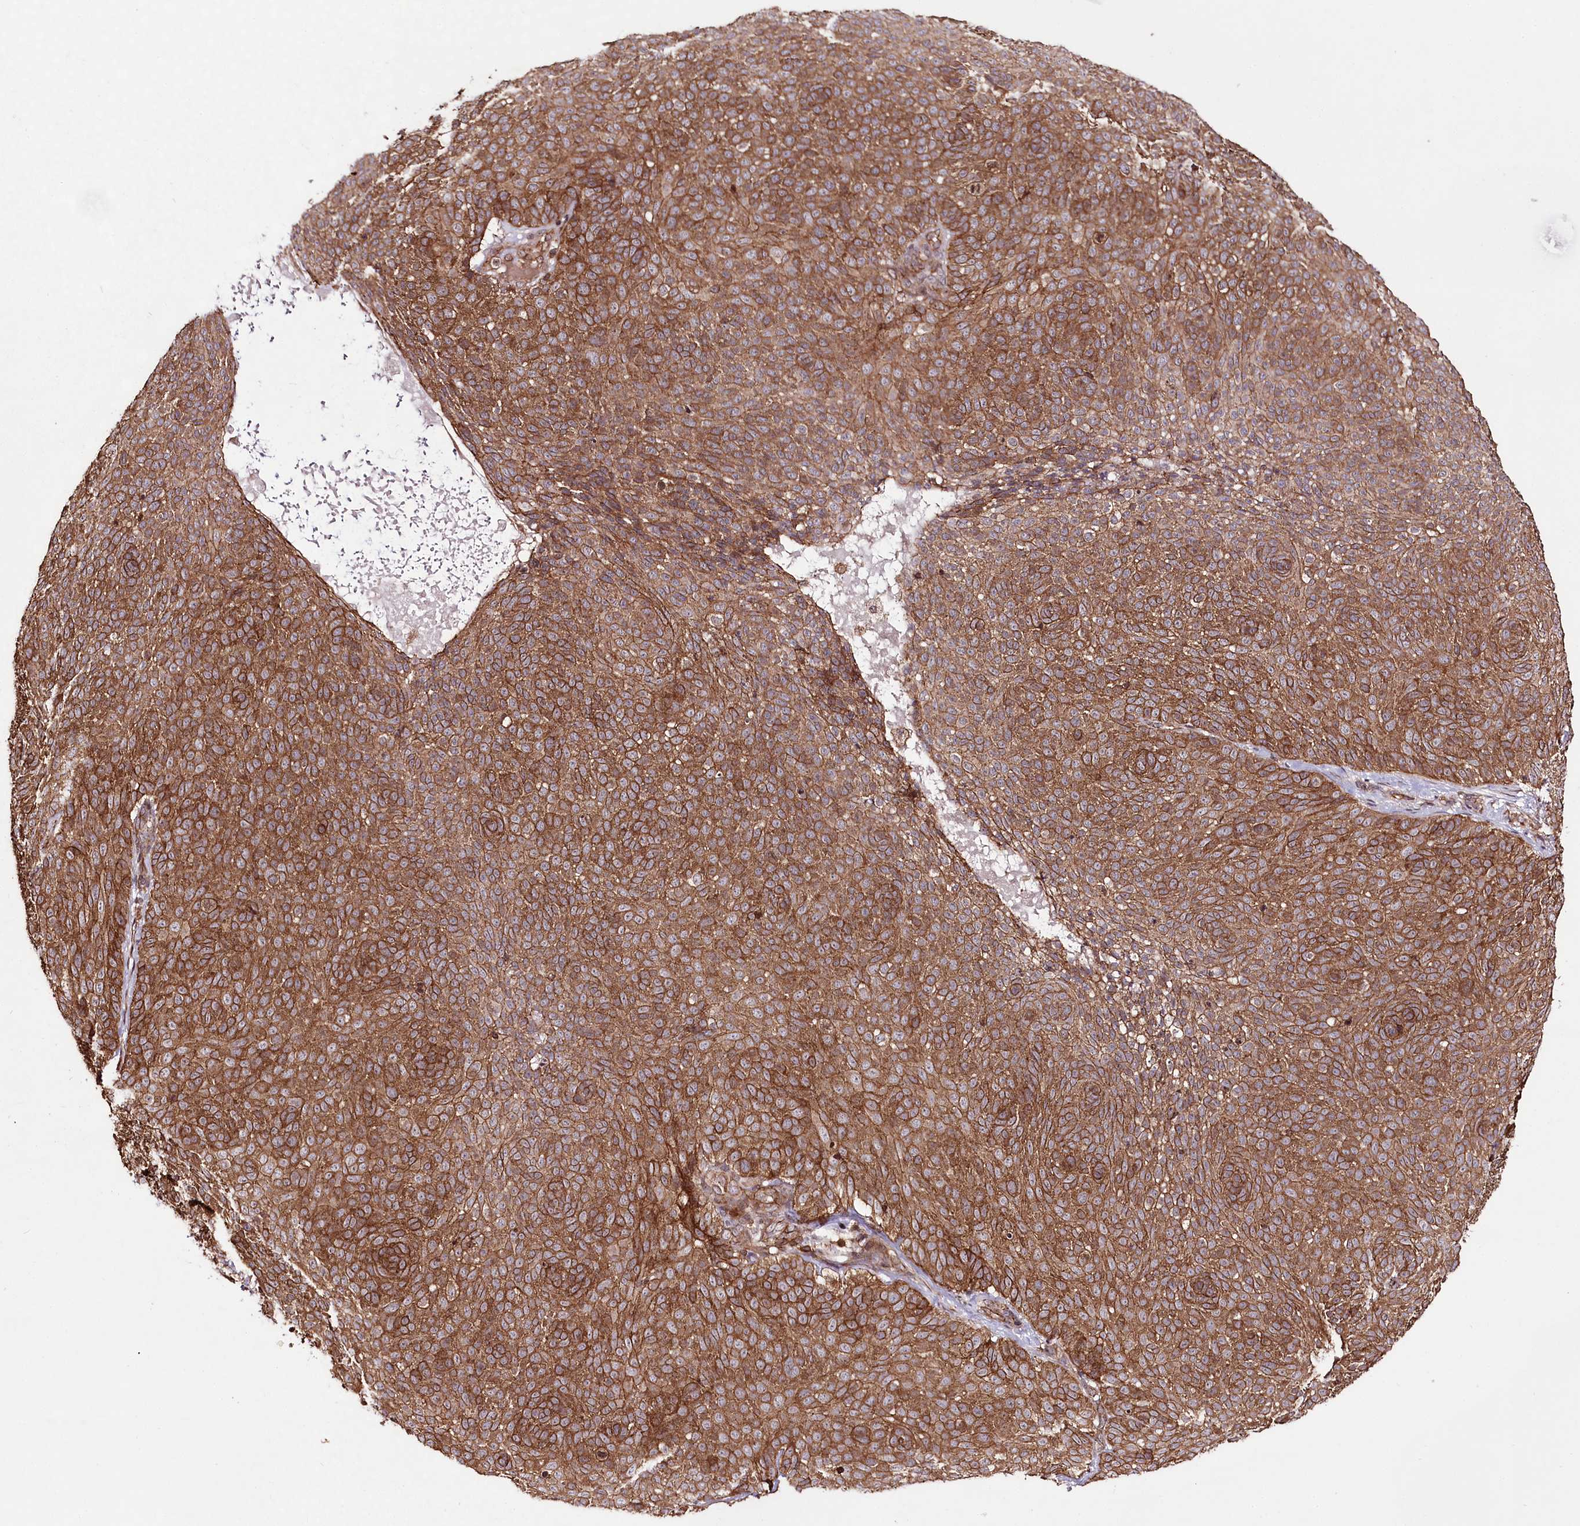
{"staining": {"intensity": "strong", "quantity": ">75%", "location": "cytoplasmic/membranous"}, "tissue": "skin cancer", "cell_type": "Tumor cells", "image_type": "cancer", "snomed": [{"axis": "morphology", "description": "Basal cell carcinoma"}, {"axis": "topography", "description": "Skin"}], "caption": "Immunohistochemistry (IHC) image of neoplastic tissue: basal cell carcinoma (skin) stained using immunohistochemistry demonstrates high levels of strong protein expression localized specifically in the cytoplasmic/membranous of tumor cells, appearing as a cytoplasmic/membranous brown color.", "gene": "DHX29", "patient": {"sex": "male", "age": 85}}